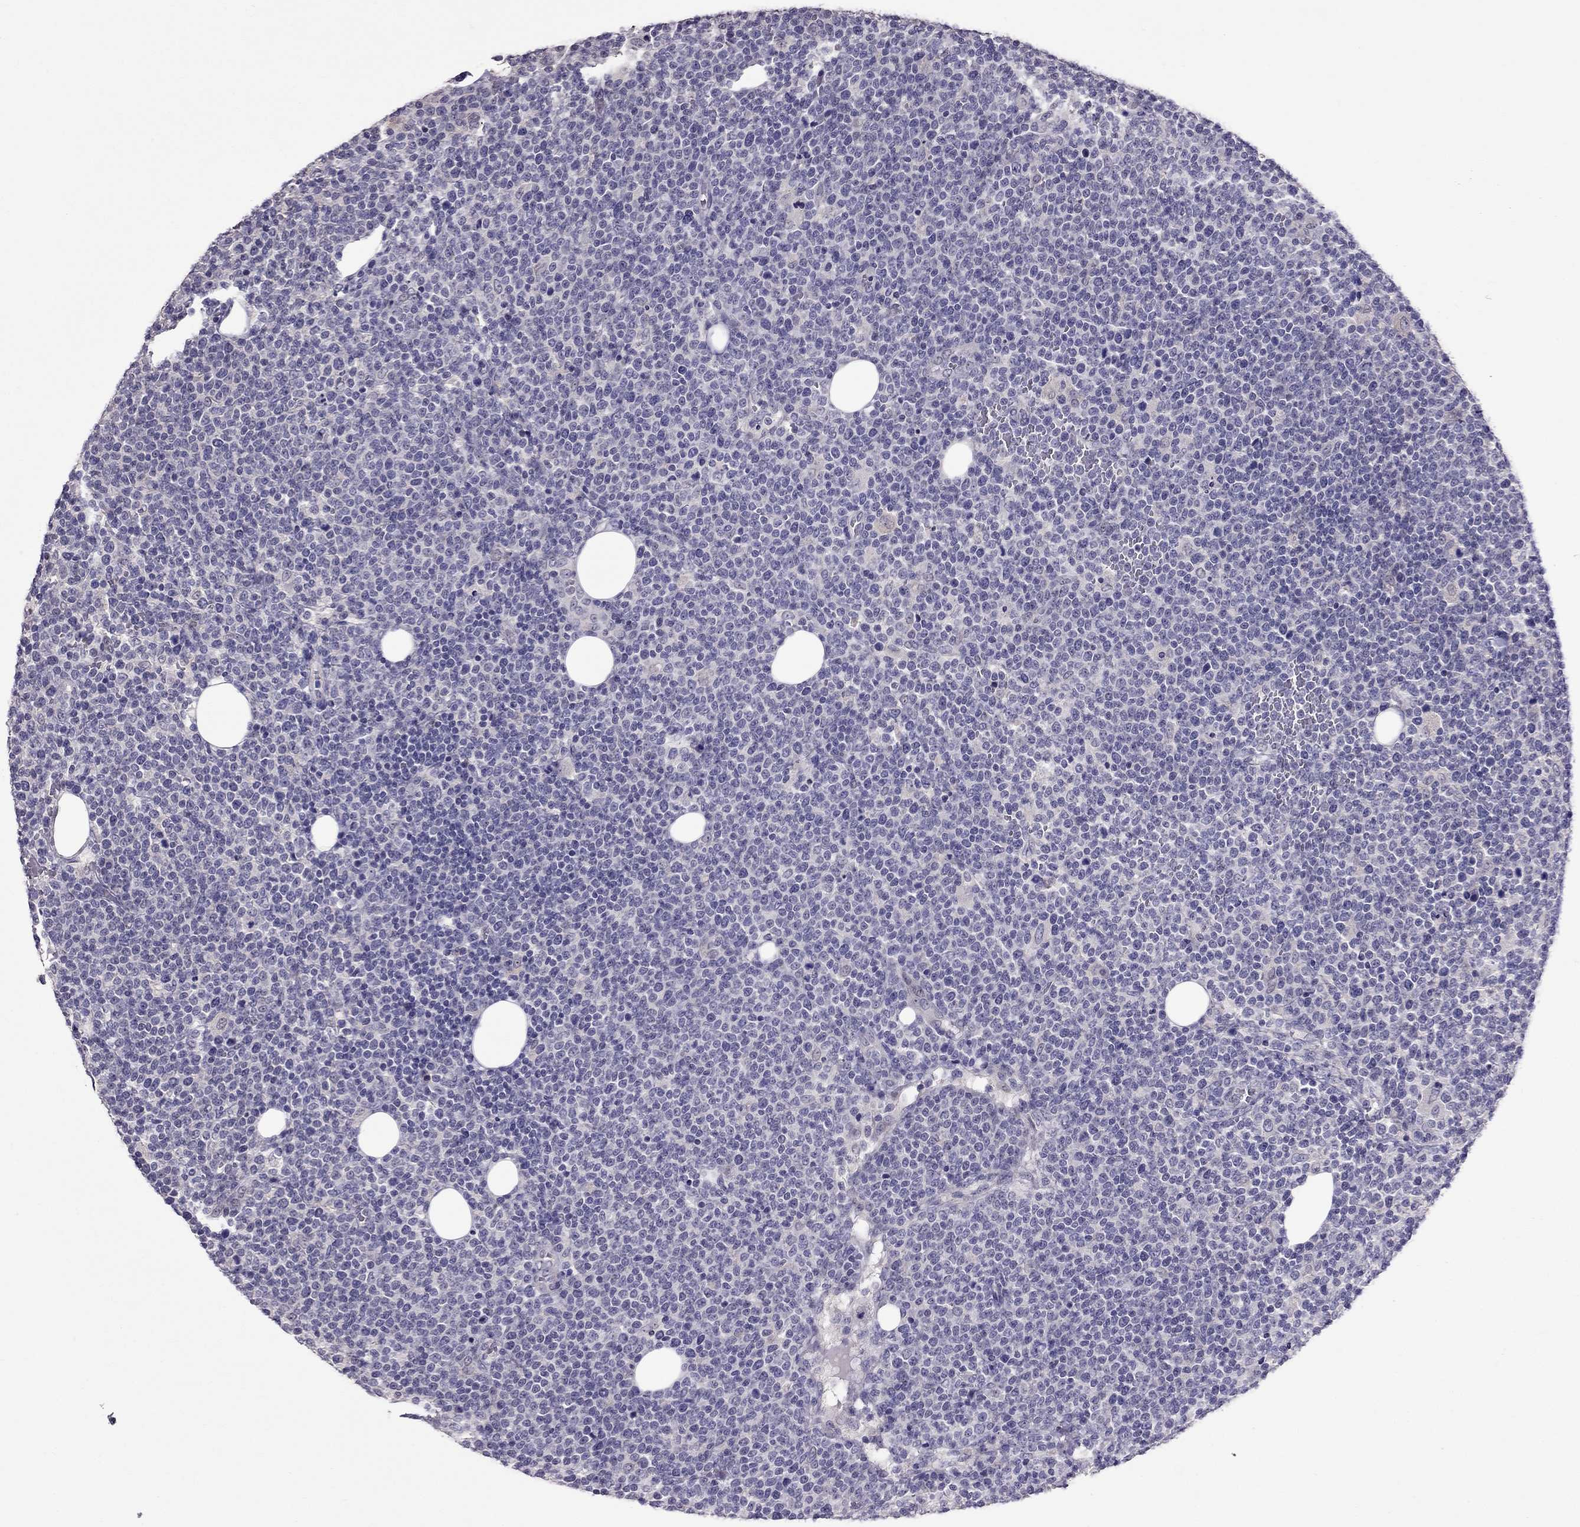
{"staining": {"intensity": "negative", "quantity": "none", "location": "none"}, "tissue": "lymphoma", "cell_type": "Tumor cells", "image_type": "cancer", "snomed": [{"axis": "morphology", "description": "Malignant lymphoma, non-Hodgkin's type, High grade"}, {"axis": "topography", "description": "Lymph node"}], "caption": "Malignant lymphoma, non-Hodgkin's type (high-grade) was stained to show a protein in brown. There is no significant staining in tumor cells.", "gene": "LRRC46", "patient": {"sex": "male", "age": 61}}